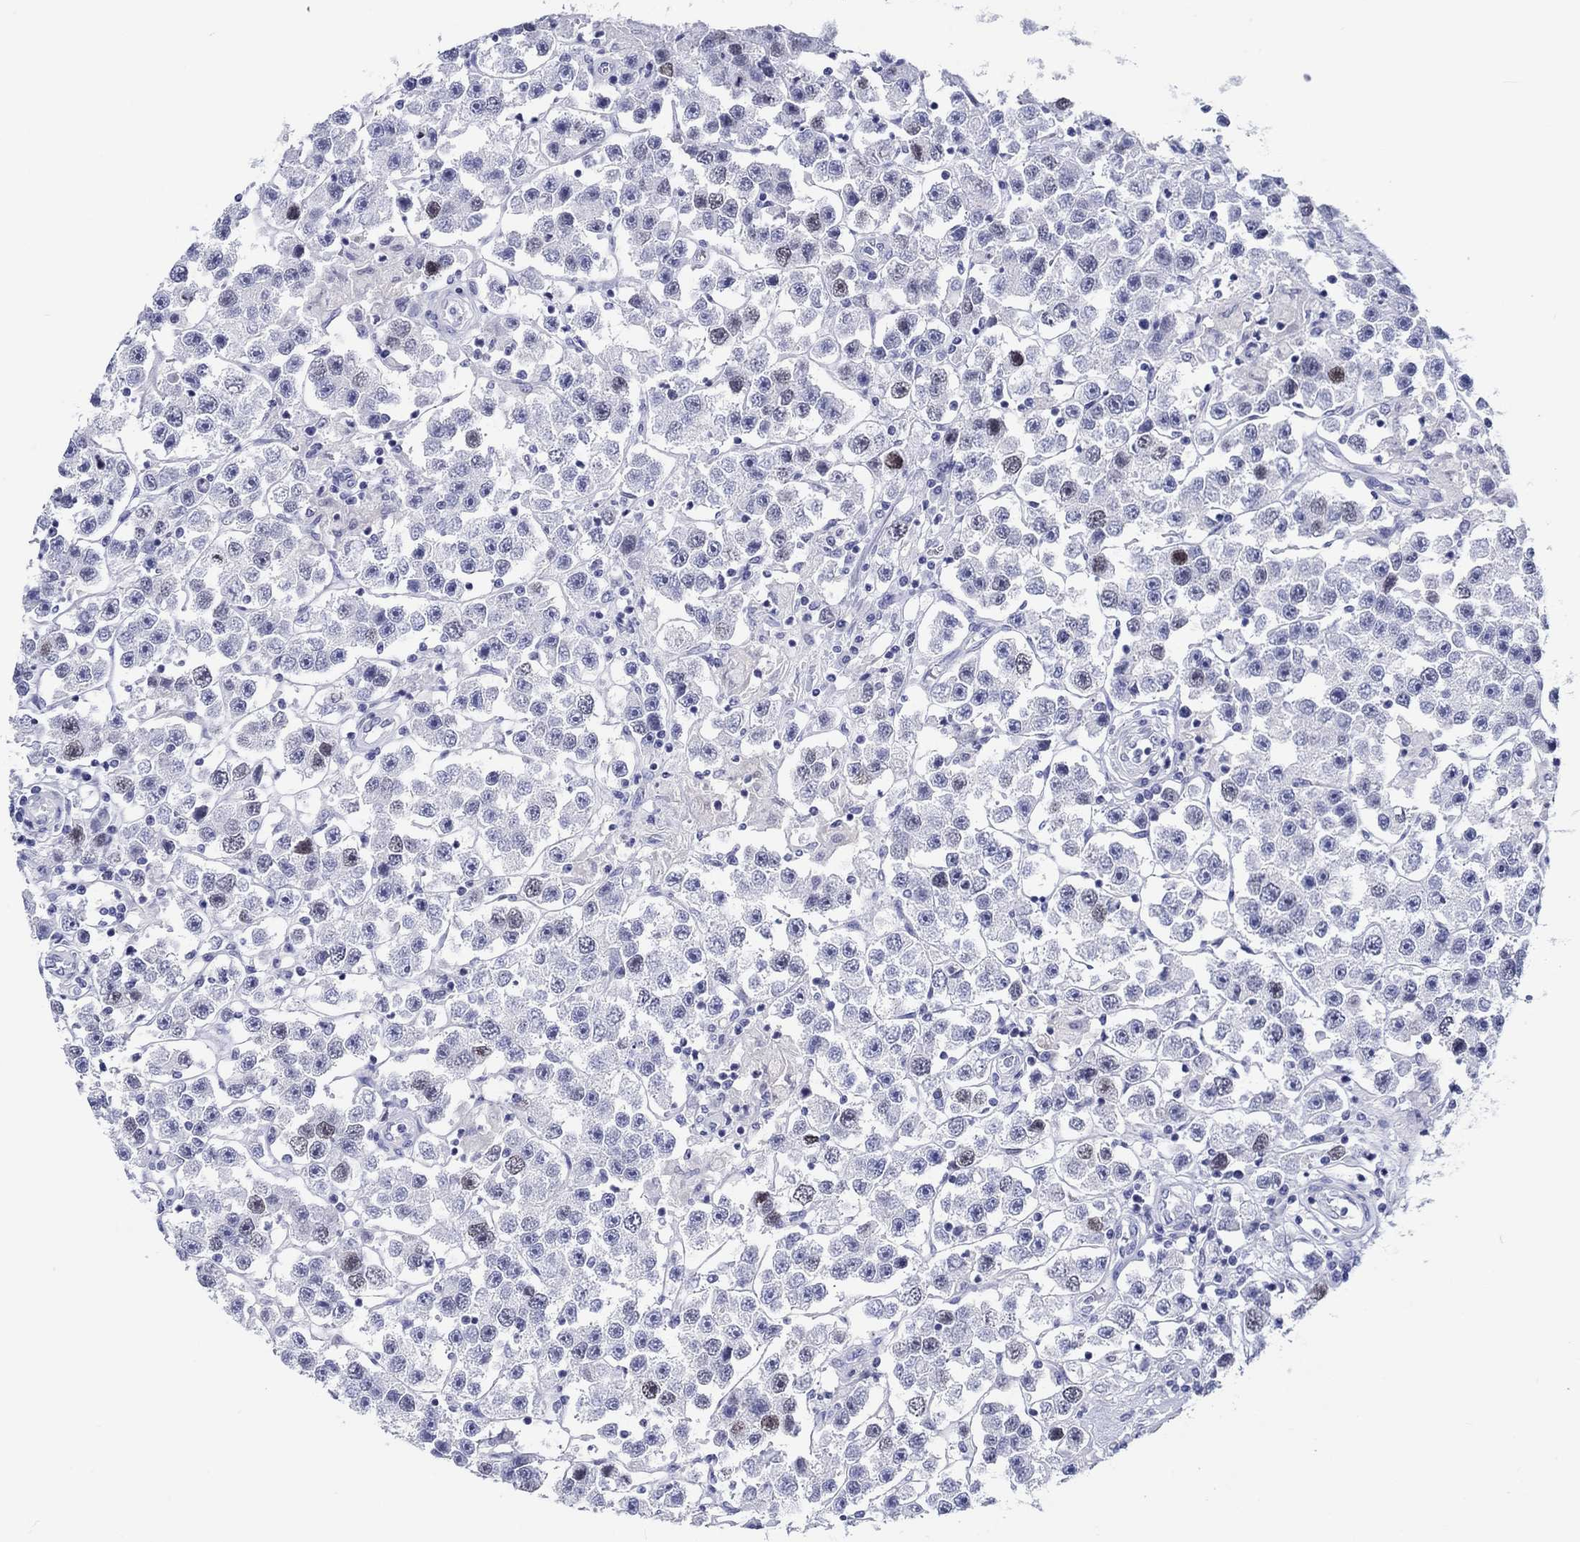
{"staining": {"intensity": "negative", "quantity": "none", "location": "none"}, "tissue": "testis cancer", "cell_type": "Tumor cells", "image_type": "cancer", "snomed": [{"axis": "morphology", "description": "Seminoma, NOS"}, {"axis": "topography", "description": "Testis"}], "caption": "Testis seminoma was stained to show a protein in brown. There is no significant staining in tumor cells.", "gene": "H1-1", "patient": {"sex": "male", "age": 45}}